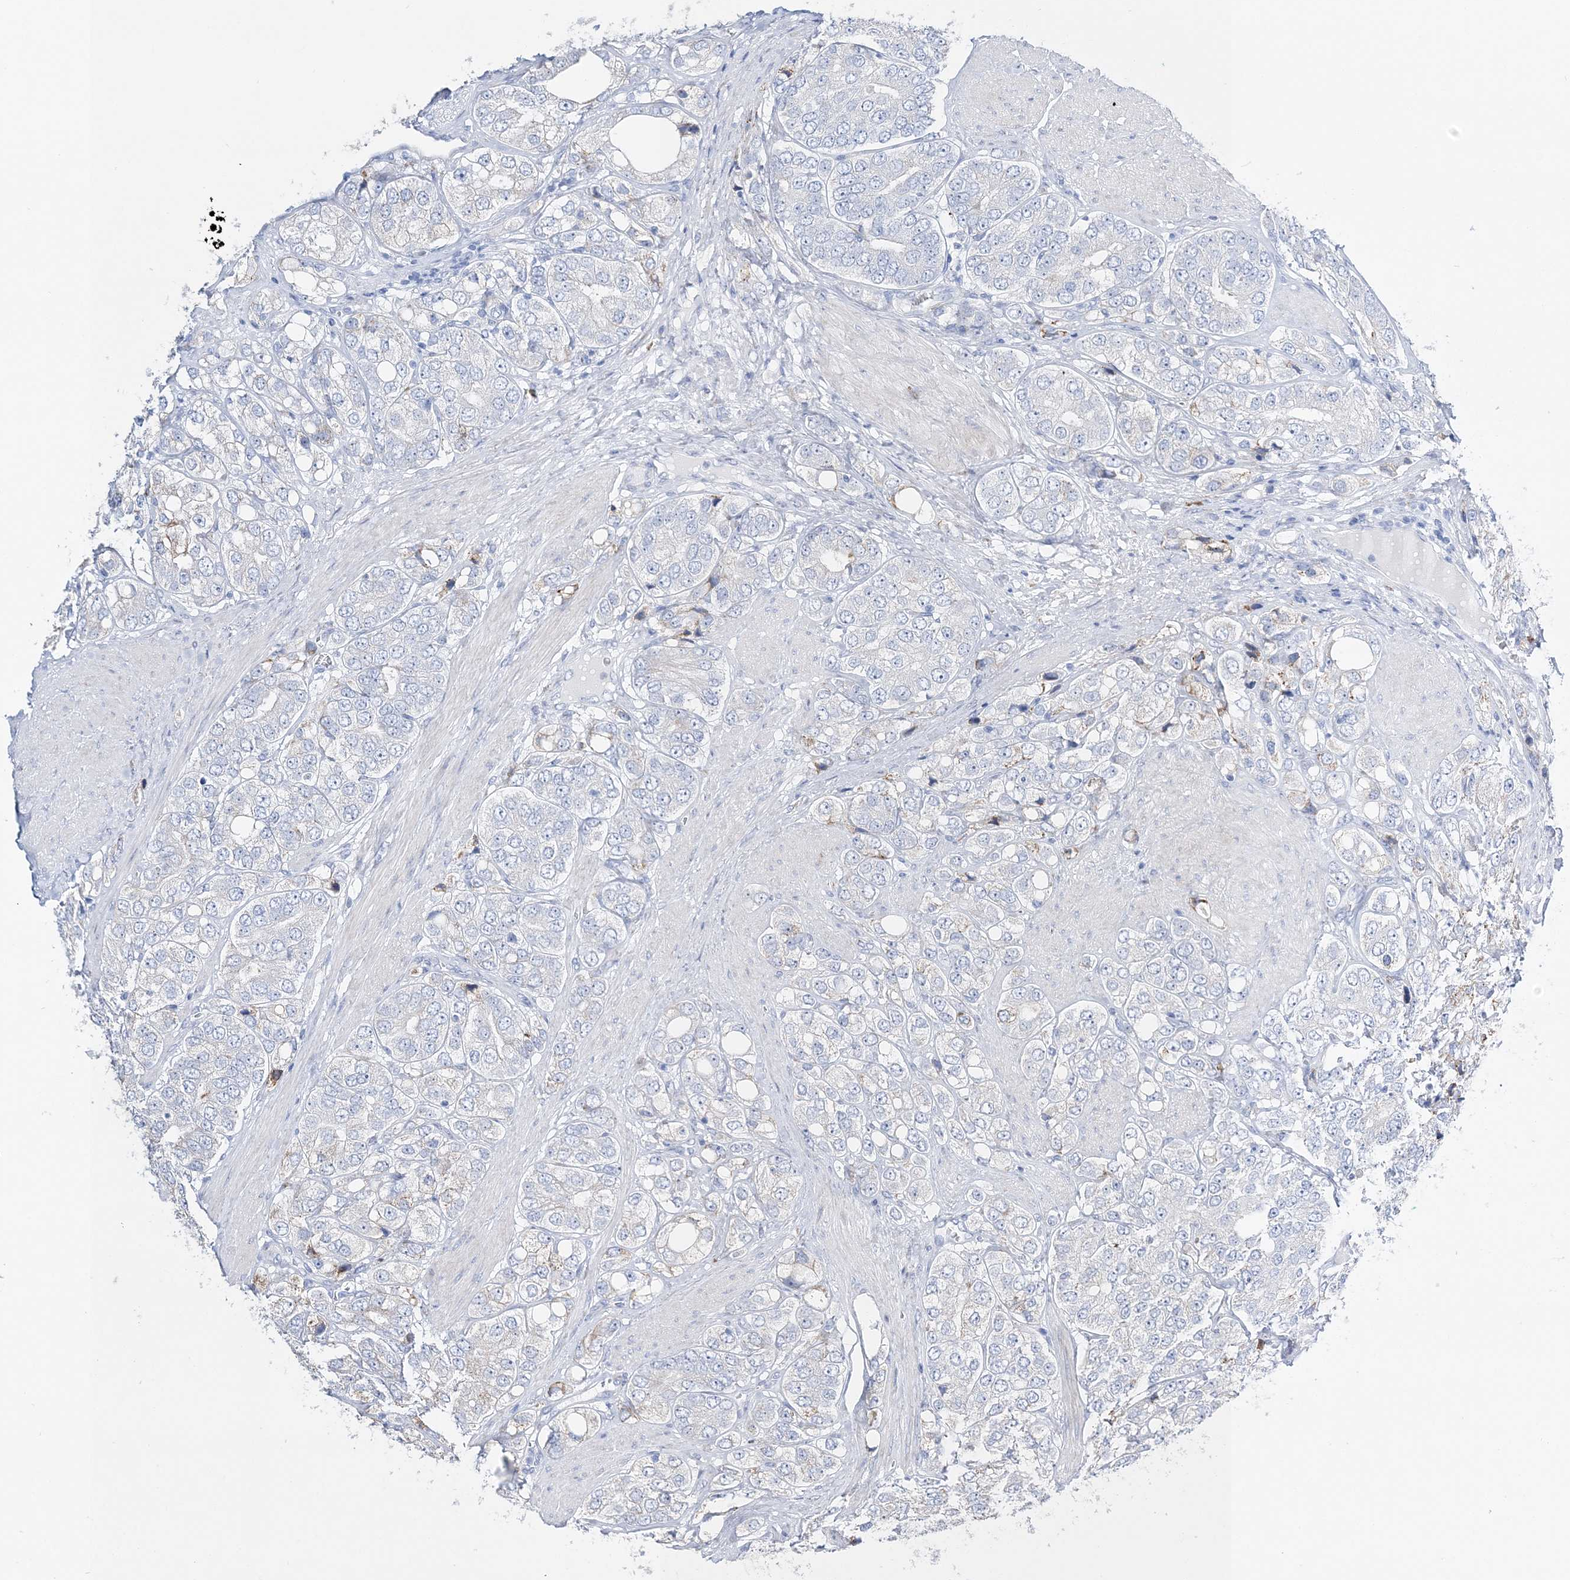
{"staining": {"intensity": "weak", "quantity": "<25%", "location": "cytoplasmic/membranous"}, "tissue": "prostate cancer", "cell_type": "Tumor cells", "image_type": "cancer", "snomed": [{"axis": "morphology", "description": "Adenocarcinoma, High grade"}, {"axis": "topography", "description": "Prostate"}], "caption": "High magnification brightfield microscopy of prostate cancer (adenocarcinoma (high-grade)) stained with DAB (3,3'-diaminobenzidine) (brown) and counterstained with hematoxylin (blue): tumor cells show no significant positivity.", "gene": "TSPYL6", "patient": {"sex": "male", "age": 50}}